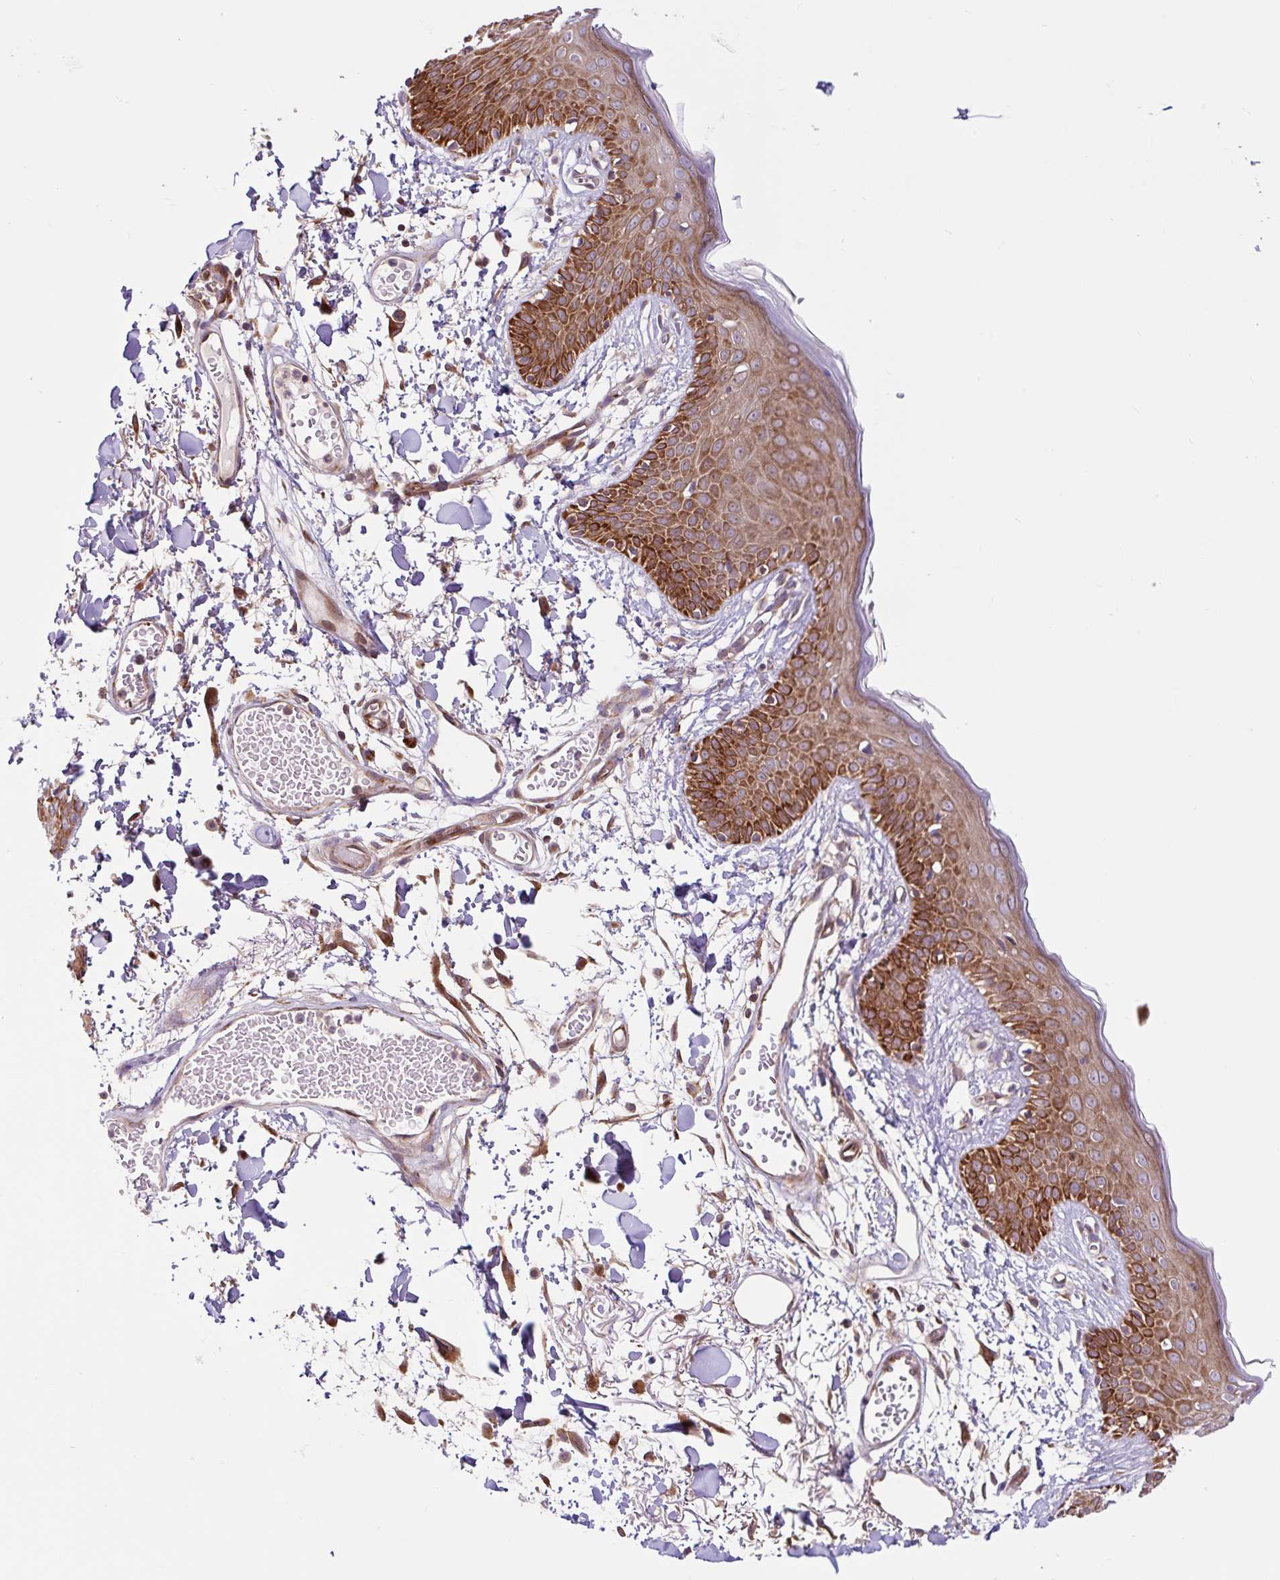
{"staining": {"intensity": "moderate", "quantity": ">75%", "location": "cytoplasmic/membranous"}, "tissue": "skin", "cell_type": "Fibroblasts", "image_type": "normal", "snomed": [{"axis": "morphology", "description": "Normal tissue, NOS"}, {"axis": "topography", "description": "Skin"}], "caption": "Immunohistochemical staining of benign skin displays moderate cytoplasmic/membranous protein positivity in about >75% of fibroblasts. (DAB IHC with brightfield microscopy, high magnification).", "gene": "NTPCR", "patient": {"sex": "male", "age": 79}}